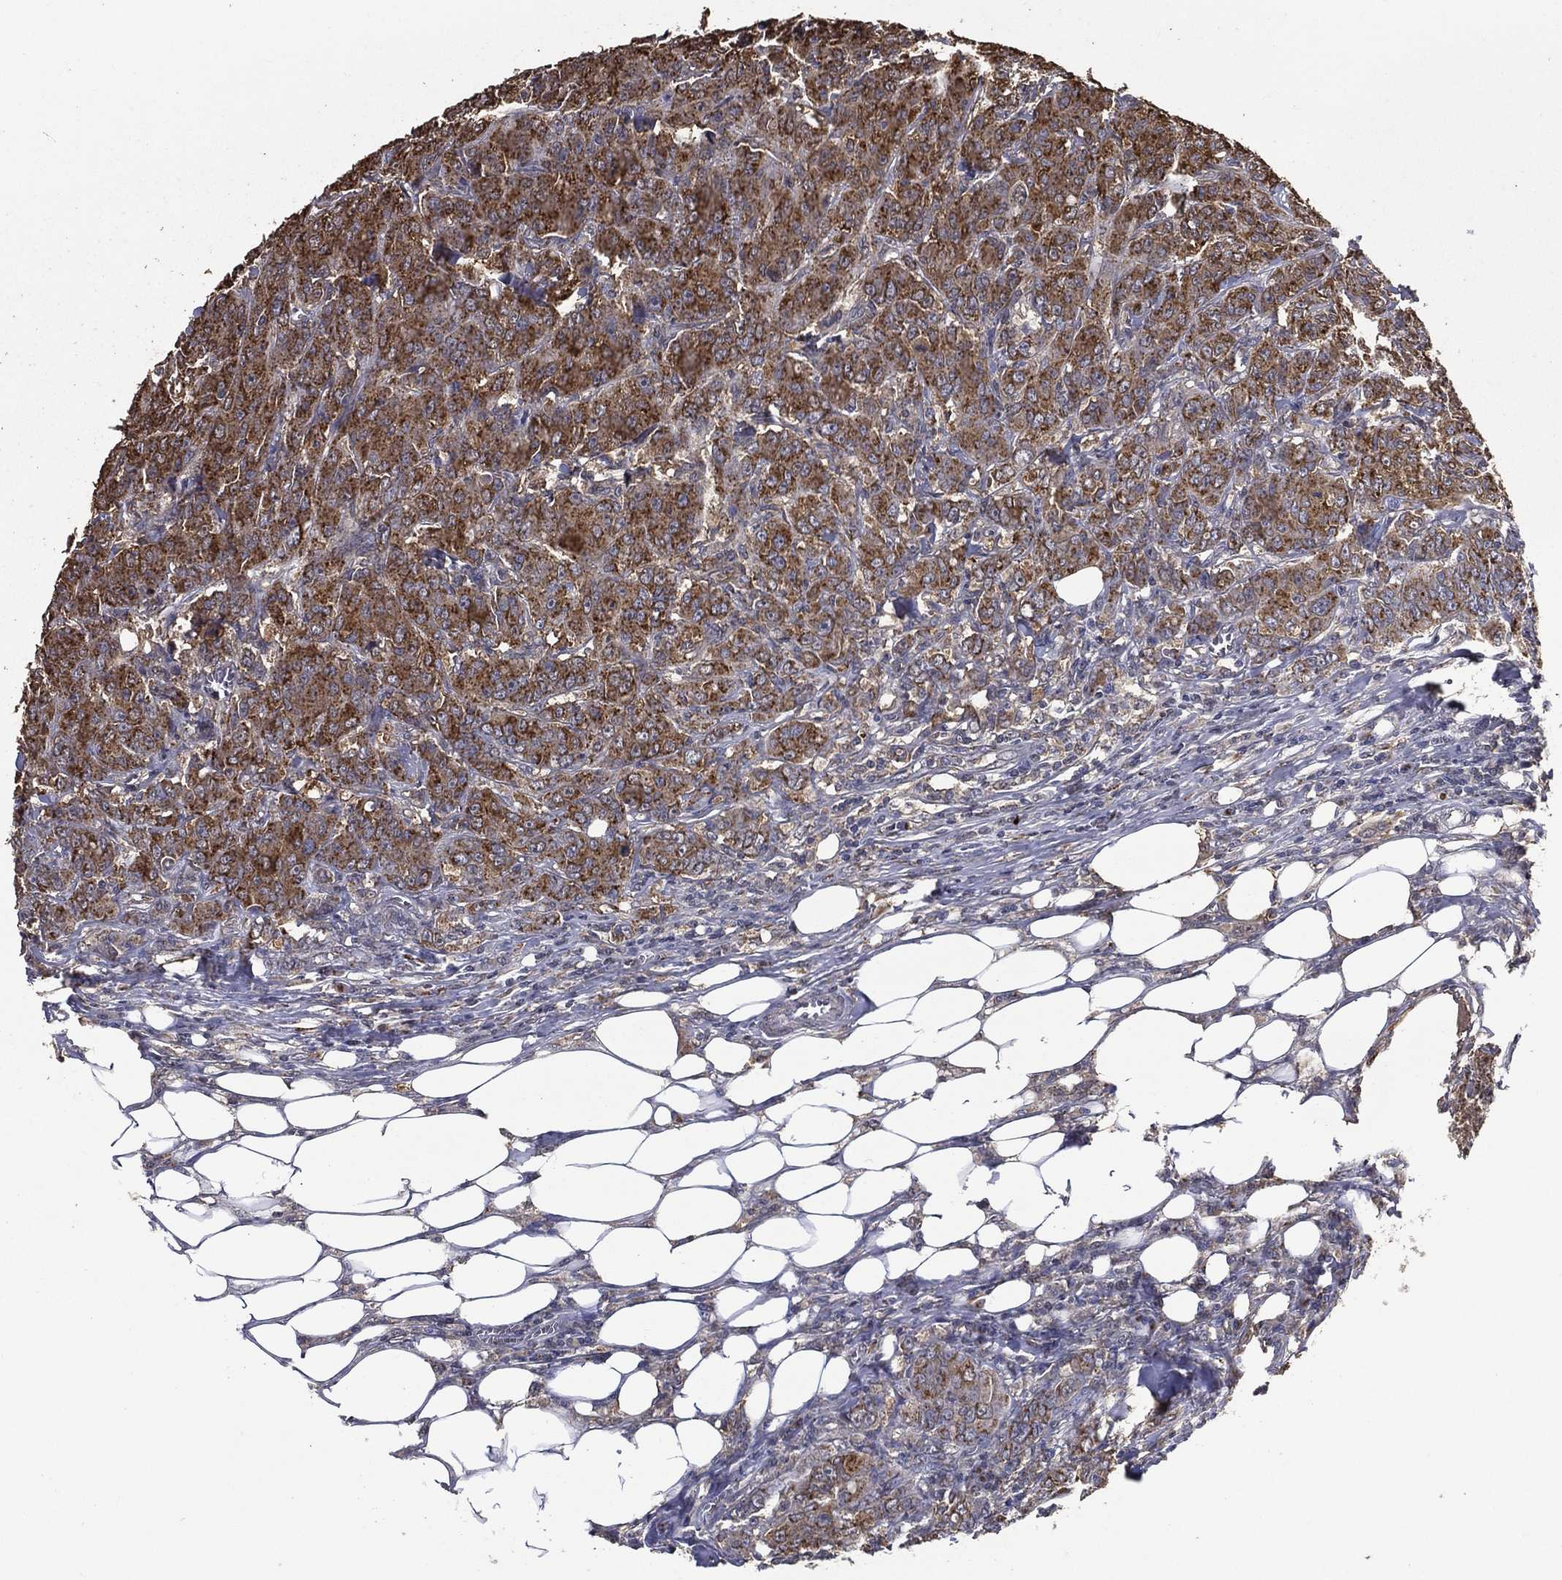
{"staining": {"intensity": "moderate", "quantity": ">75%", "location": "cytoplasmic/membranous"}, "tissue": "breast cancer", "cell_type": "Tumor cells", "image_type": "cancer", "snomed": [{"axis": "morphology", "description": "Duct carcinoma"}, {"axis": "topography", "description": "Breast"}], "caption": "IHC (DAB) staining of breast intraductal carcinoma reveals moderate cytoplasmic/membranous protein staining in about >75% of tumor cells.", "gene": "GPR183", "patient": {"sex": "female", "age": 43}}